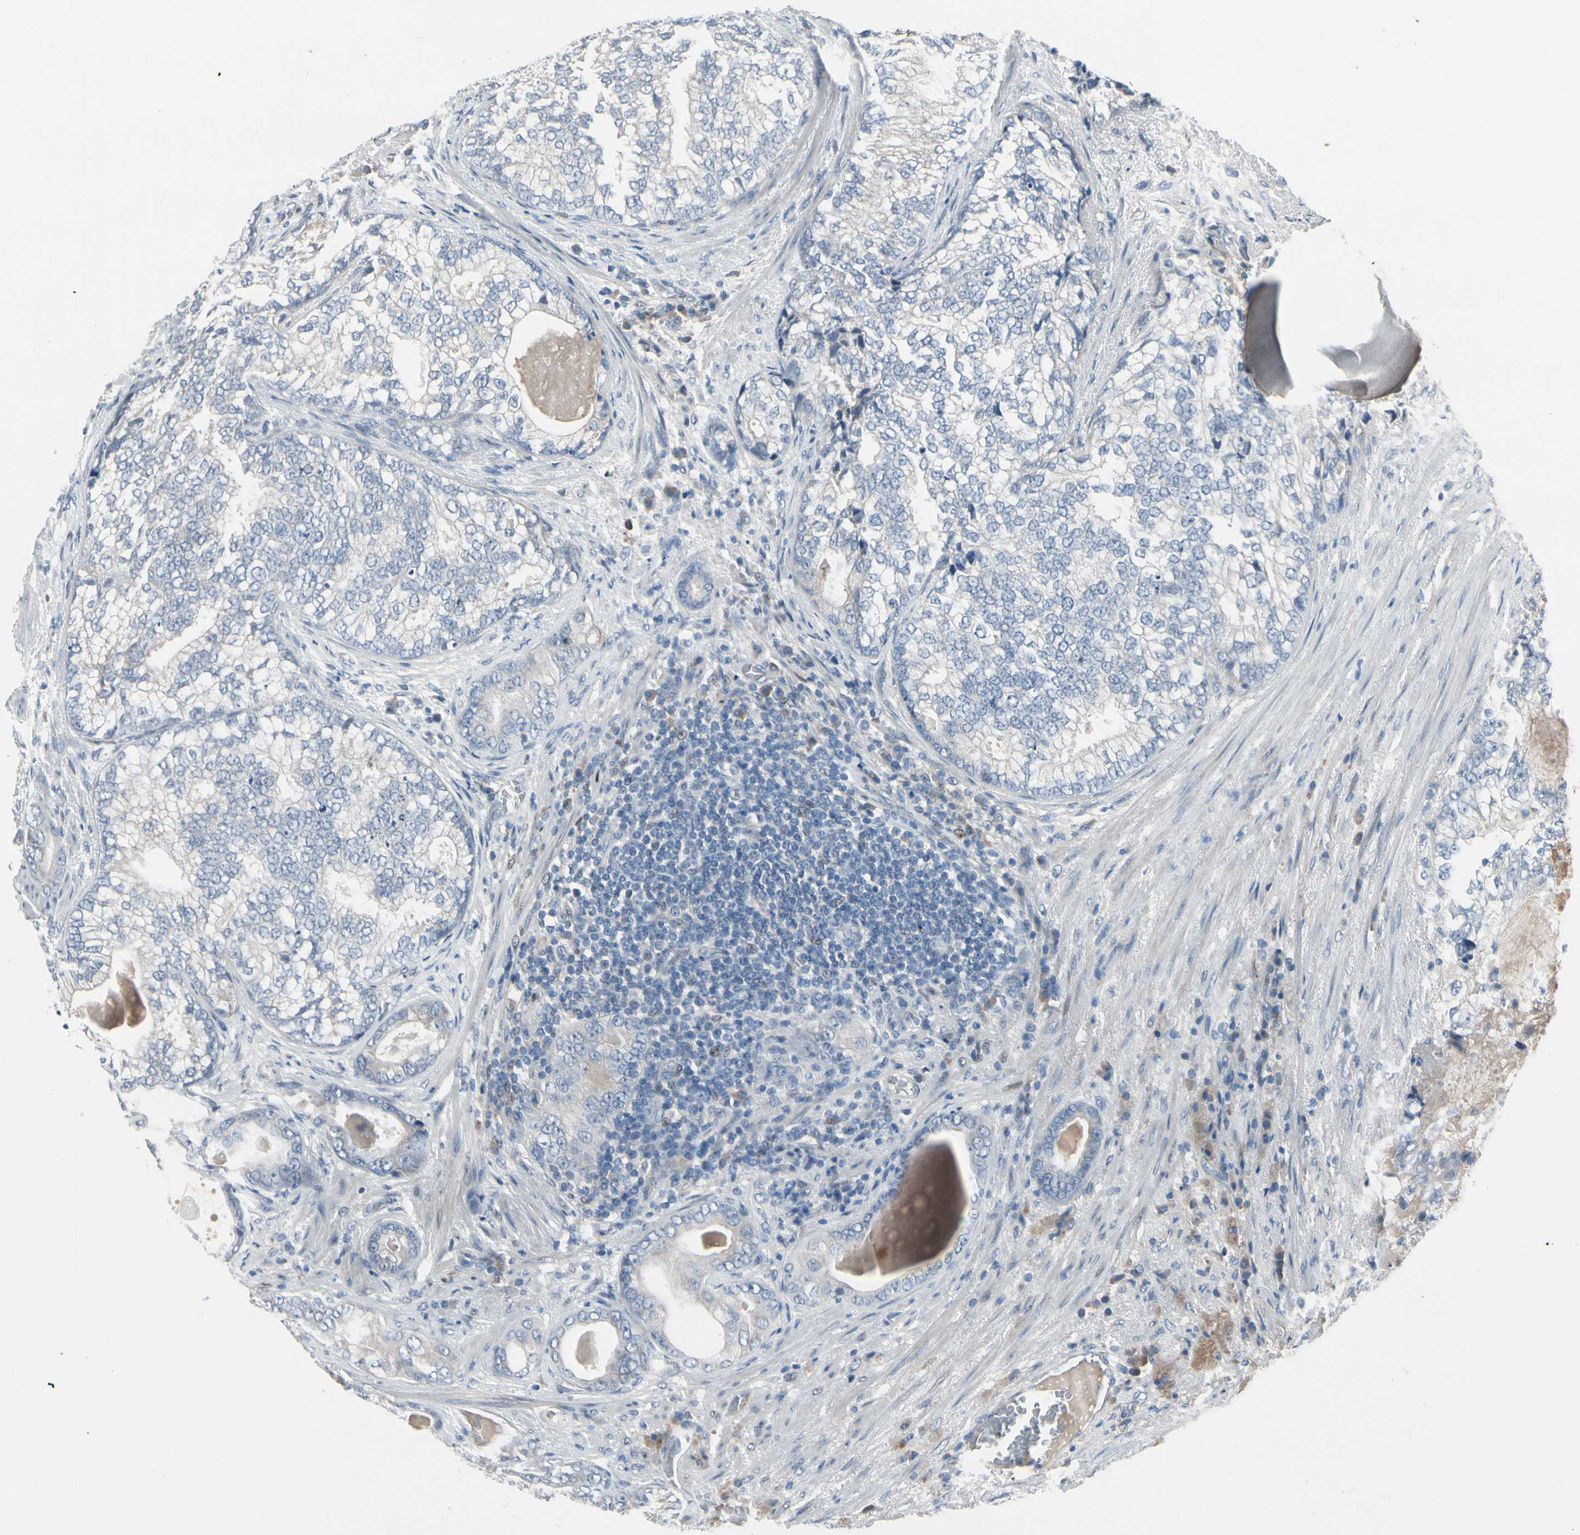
{"staining": {"intensity": "negative", "quantity": "none", "location": "none"}, "tissue": "prostate cancer", "cell_type": "Tumor cells", "image_type": "cancer", "snomed": [{"axis": "morphology", "description": "Adenocarcinoma, High grade"}, {"axis": "topography", "description": "Prostate"}], "caption": "High magnification brightfield microscopy of prostate cancer (high-grade adenocarcinoma) stained with DAB (3,3'-diaminobenzidine) (brown) and counterstained with hematoxylin (blue): tumor cells show no significant expression.", "gene": "PGR", "patient": {"sex": "male", "age": 66}}